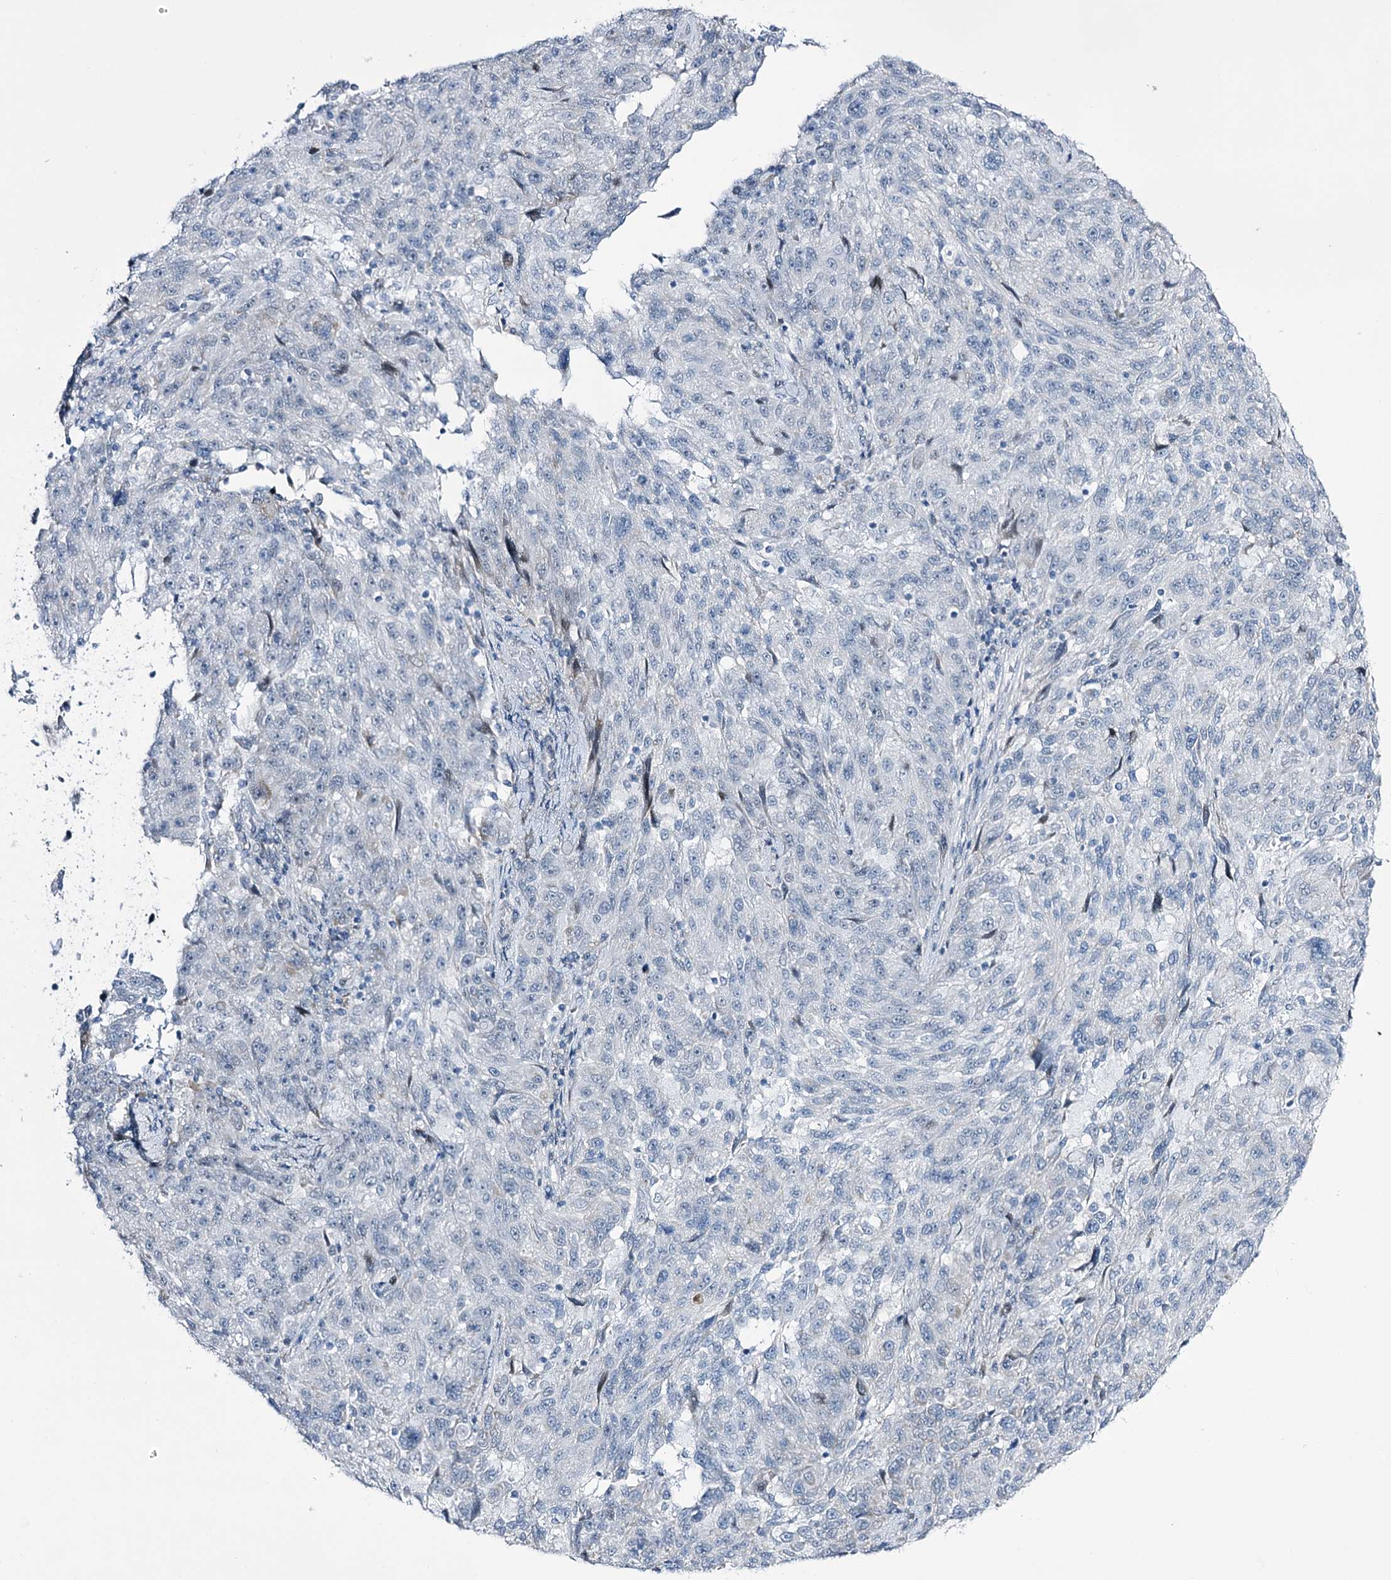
{"staining": {"intensity": "negative", "quantity": "none", "location": "none"}, "tissue": "melanoma", "cell_type": "Tumor cells", "image_type": "cancer", "snomed": [{"axis": "morphology", "description": "Malignant melanoma, NOS"}, {"axis": "topography", "description": "Skin"}], "caption": "There is no significant positivity in tumor cells of malignant melanoma.", "gene": "RBM15B", "patient": {"sex": "male", "age": 53}}